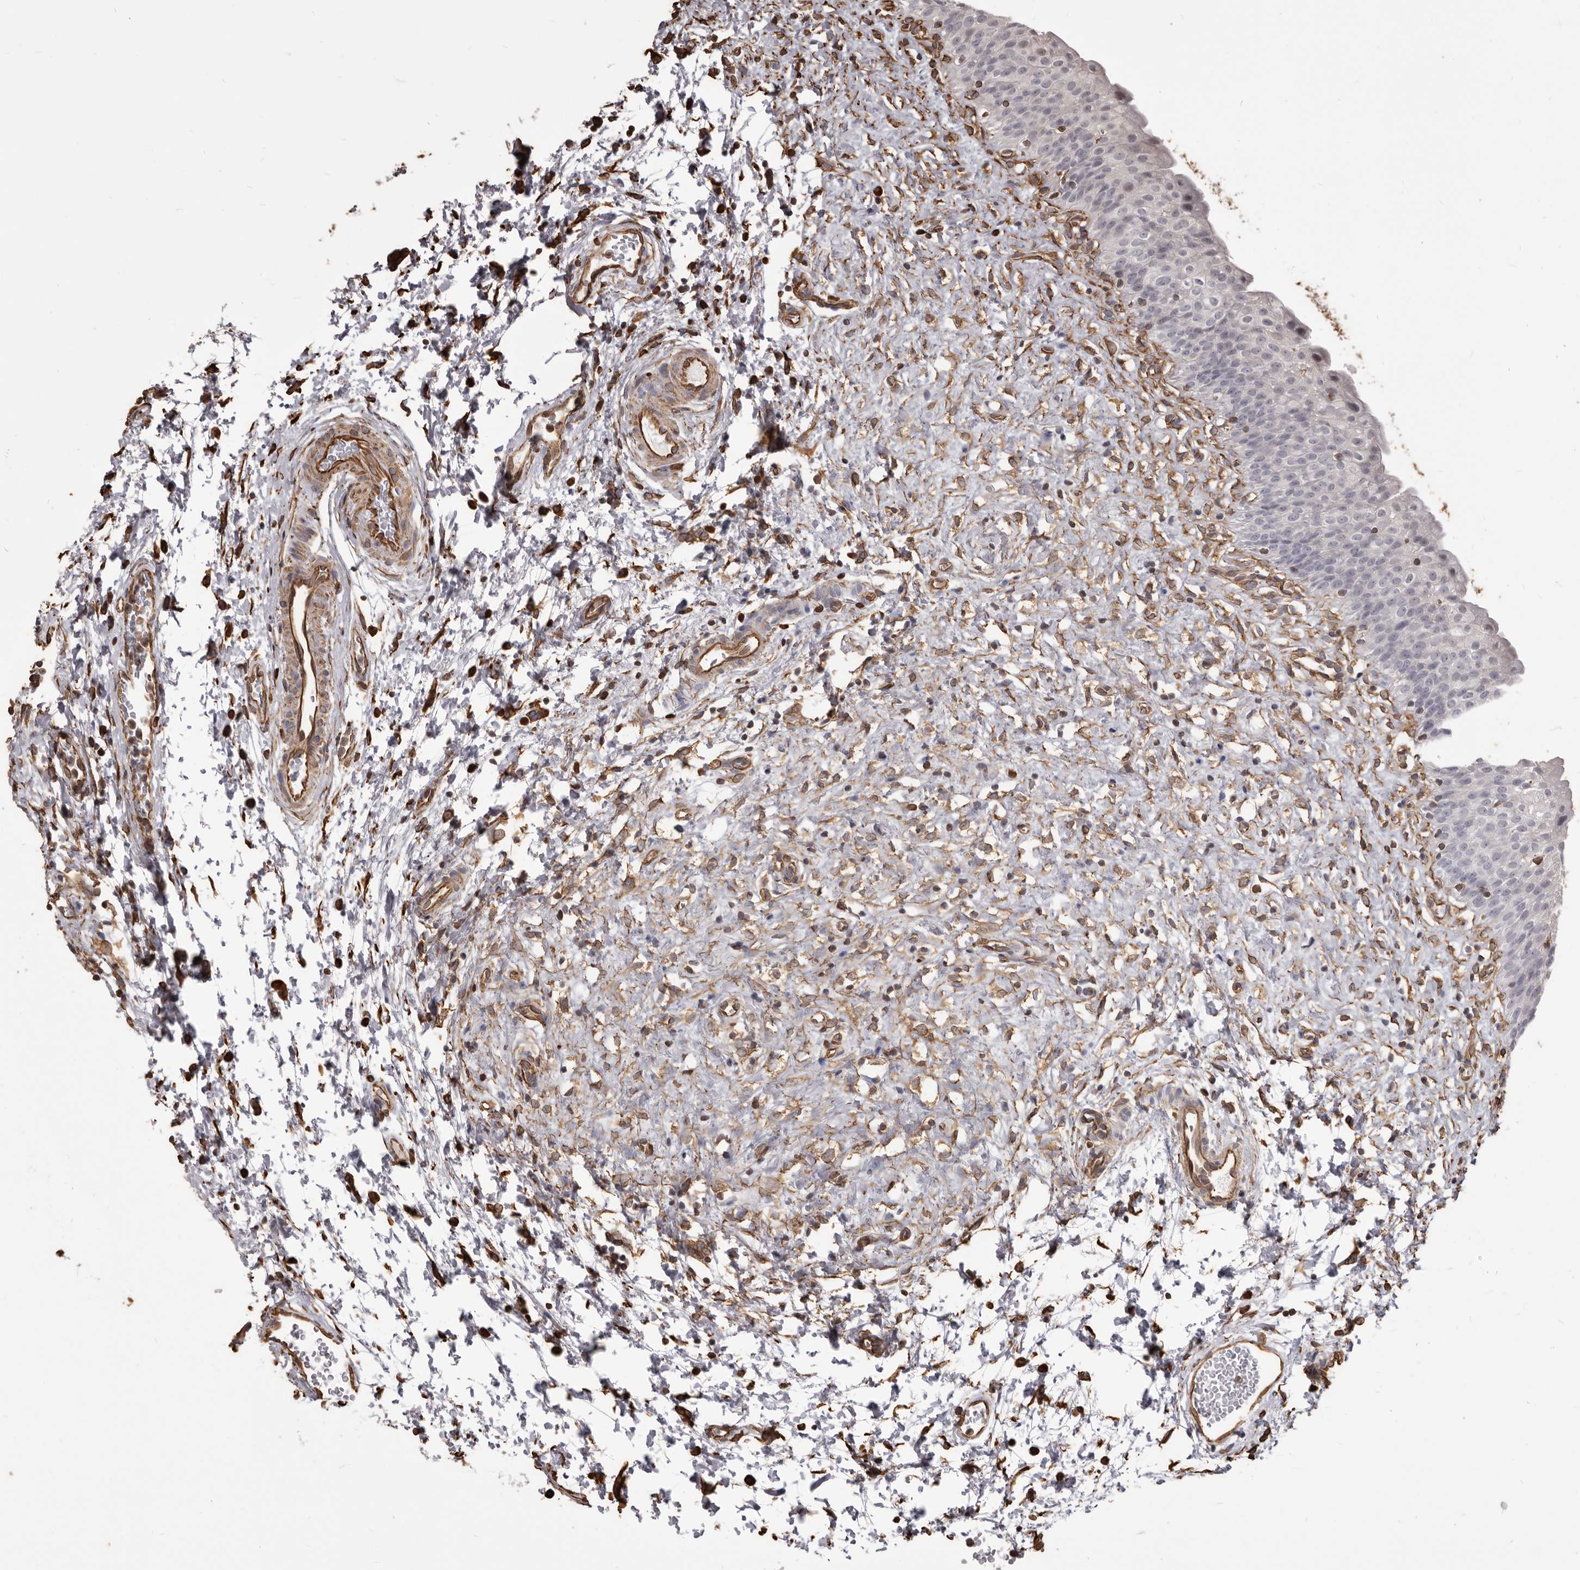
{"staining": {"intensity": "negative", "quantity": "none", "location": "none"}, "tissue": "urinary bladder", "cell_type": "Urothelial cells", "image_type": "normal", "snomed": [{"axis": "morphology", "description": "Normal tissue, NOS"}, {"axis": "topography", "description": "Urinary bladder"}], "caption": "This image is of unremarkable urinary bladder stained with IHC to label a protein in brown with the nuclei are counter-stained blue. There is no expression in urothelial cells. (Immunohistochemistry (ihc), brightfield microscopy, high magnification).", "gene": "MTURN", "patient": {"sex": "male", "age": 51}}